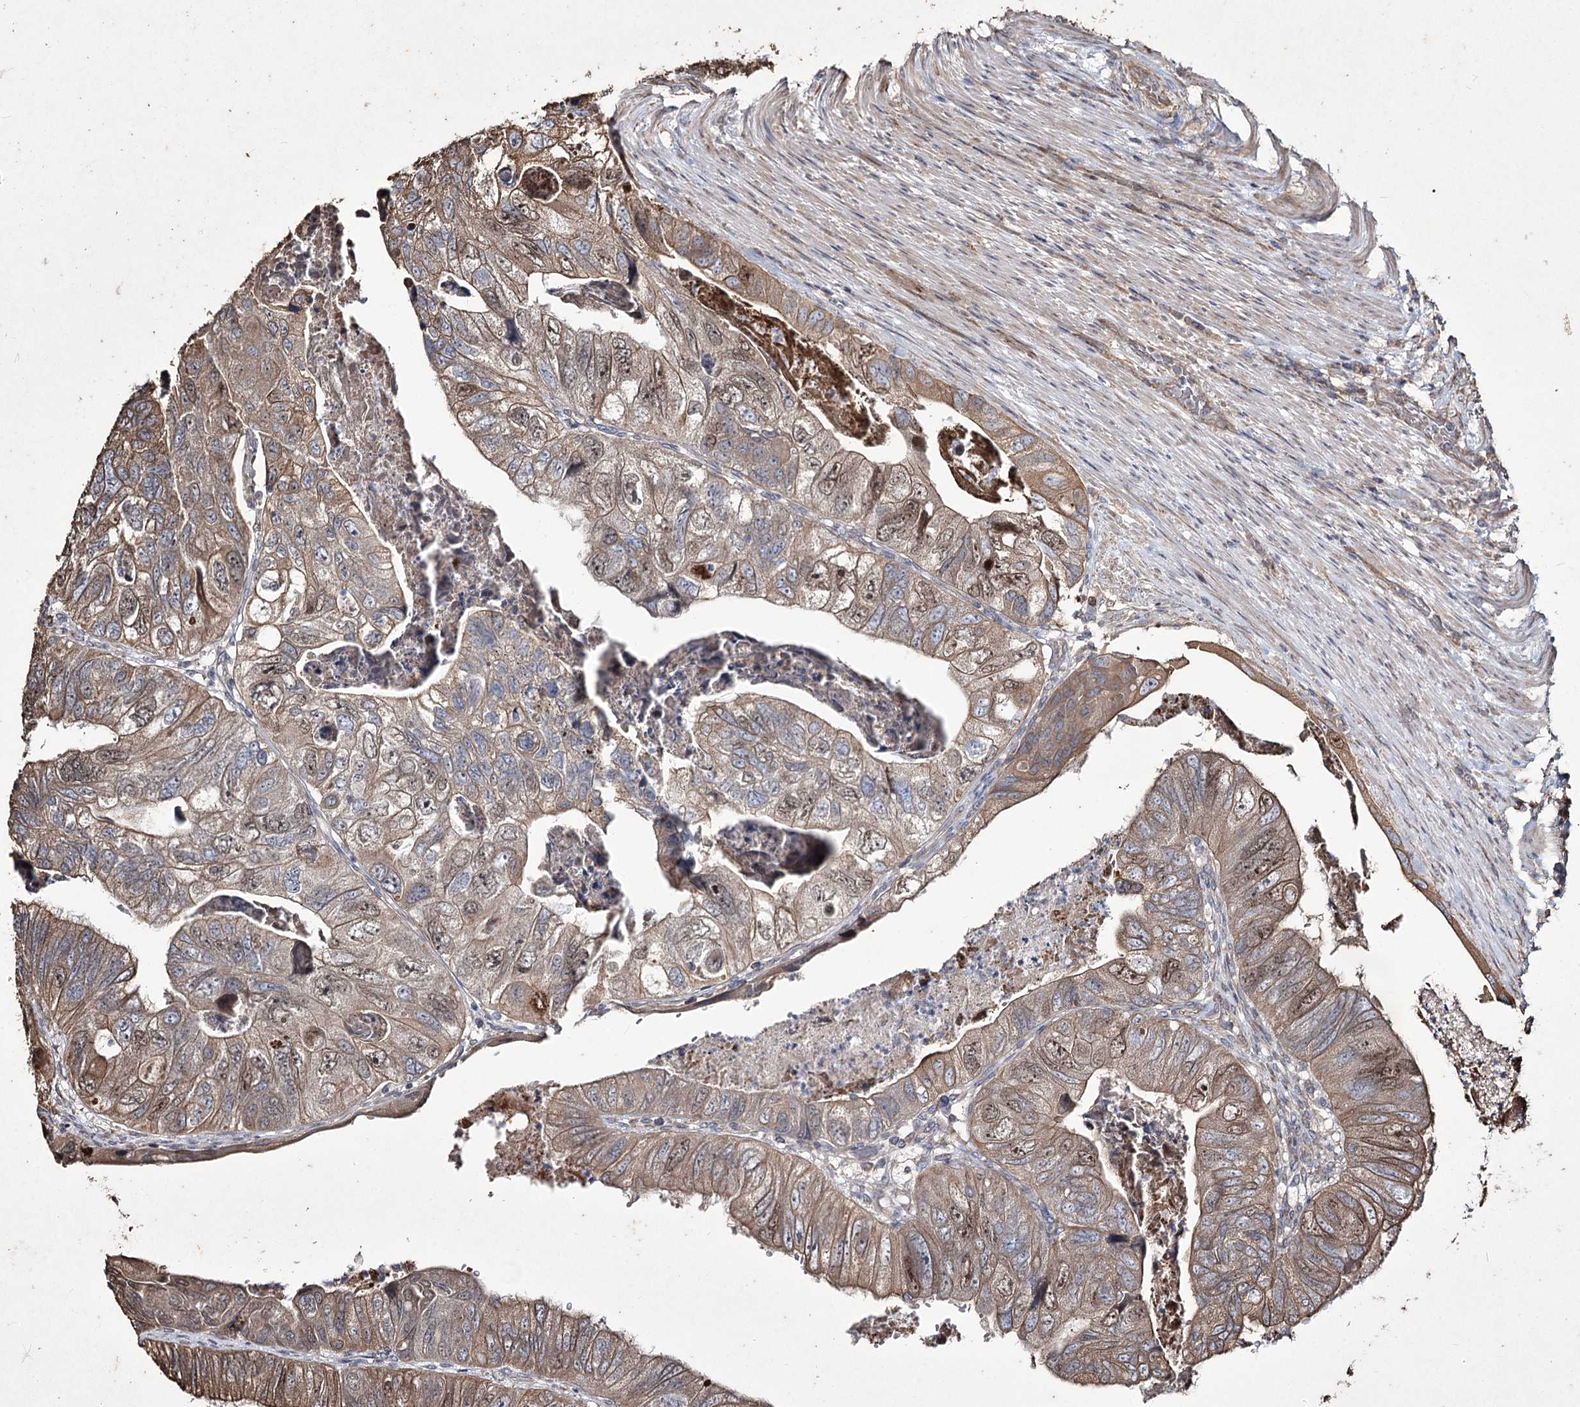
{"staining": {"intensity": "moderate", "quantity": "25%-75%", "location": "cytoplasmic/membranous,nuclear"}, "tissue": "colorectal cancer", "cell_type": "Tumor cells", "image_type": "cancer", "snomed": [{"axis": "morphology", "description": "Adenocarcinoma, NOS"}, {"axis": "topography", "description": "Rectum"}], "caption": "An image of human colorectal adenocarcinoma stained for a protein displays moderate cytoplasmic/membranous and nuclear brown staining in tumor cells.", "gene": "PRC1", "patient": {"sex": "male", "age": 63}}